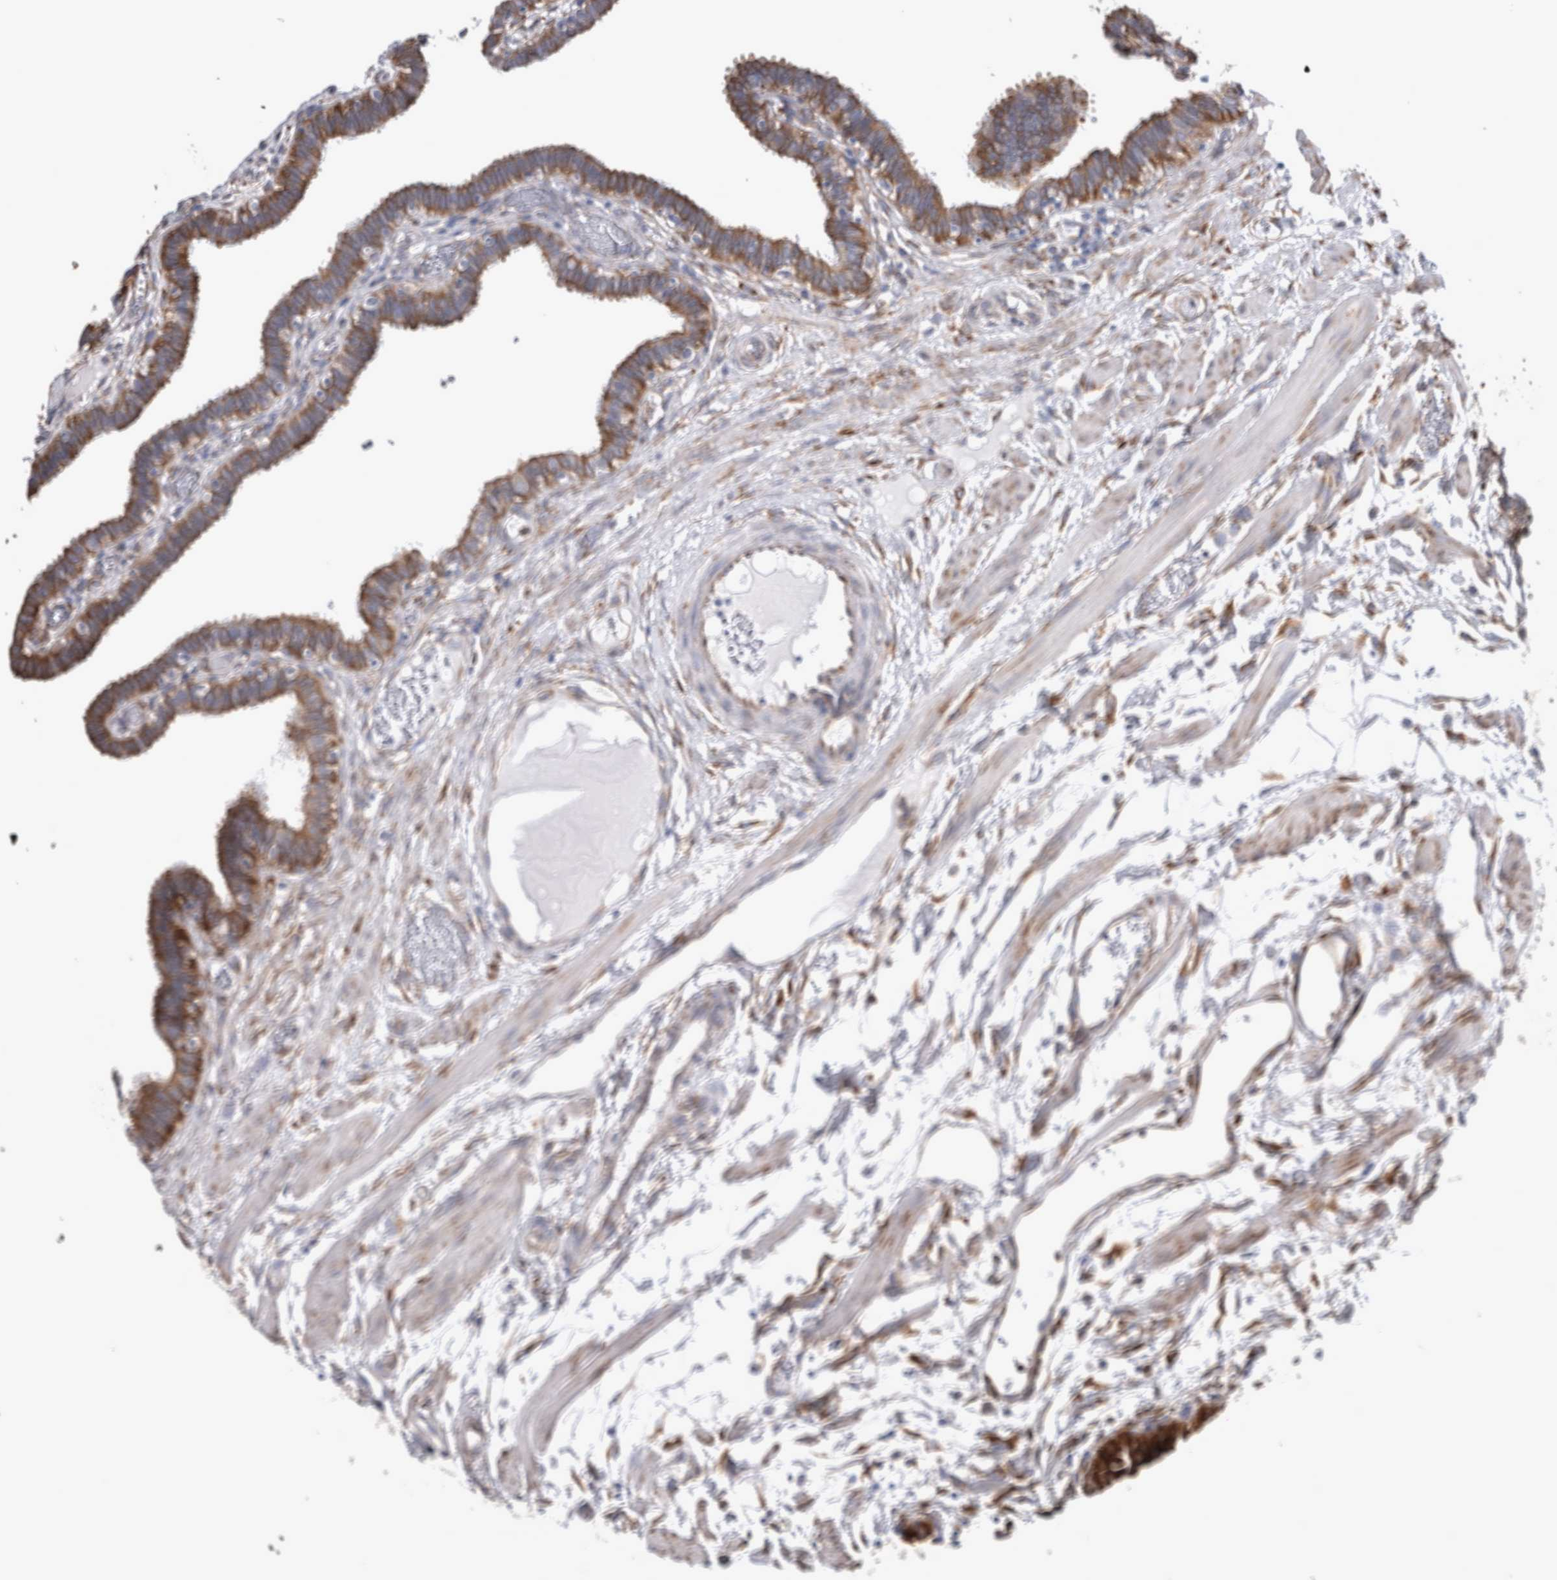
{"staining": {"intensity": "strong", "quantity": ">75%", "location": "cytoplasmic/membranous"}, "tissue": "fallopian tube", "cell_type": "Glandular cells", "image_type": "normal", "snomed": [{"axis": "morphology", "description": "Normal tissue, NOS"}, {"axis": "topography", "description": "Fallopian tube"}, {"axis": "topography", "description": "Placenta"}], "caption": "An IHC photomicrograph of normal tissue is shown. Protein staining in brown highlights strong cytoplasmic/membranous positivity in fallopian tube within glandular cells.", "gene": "FHIP2B", "patient": {"sex": "female", "age": 32}}